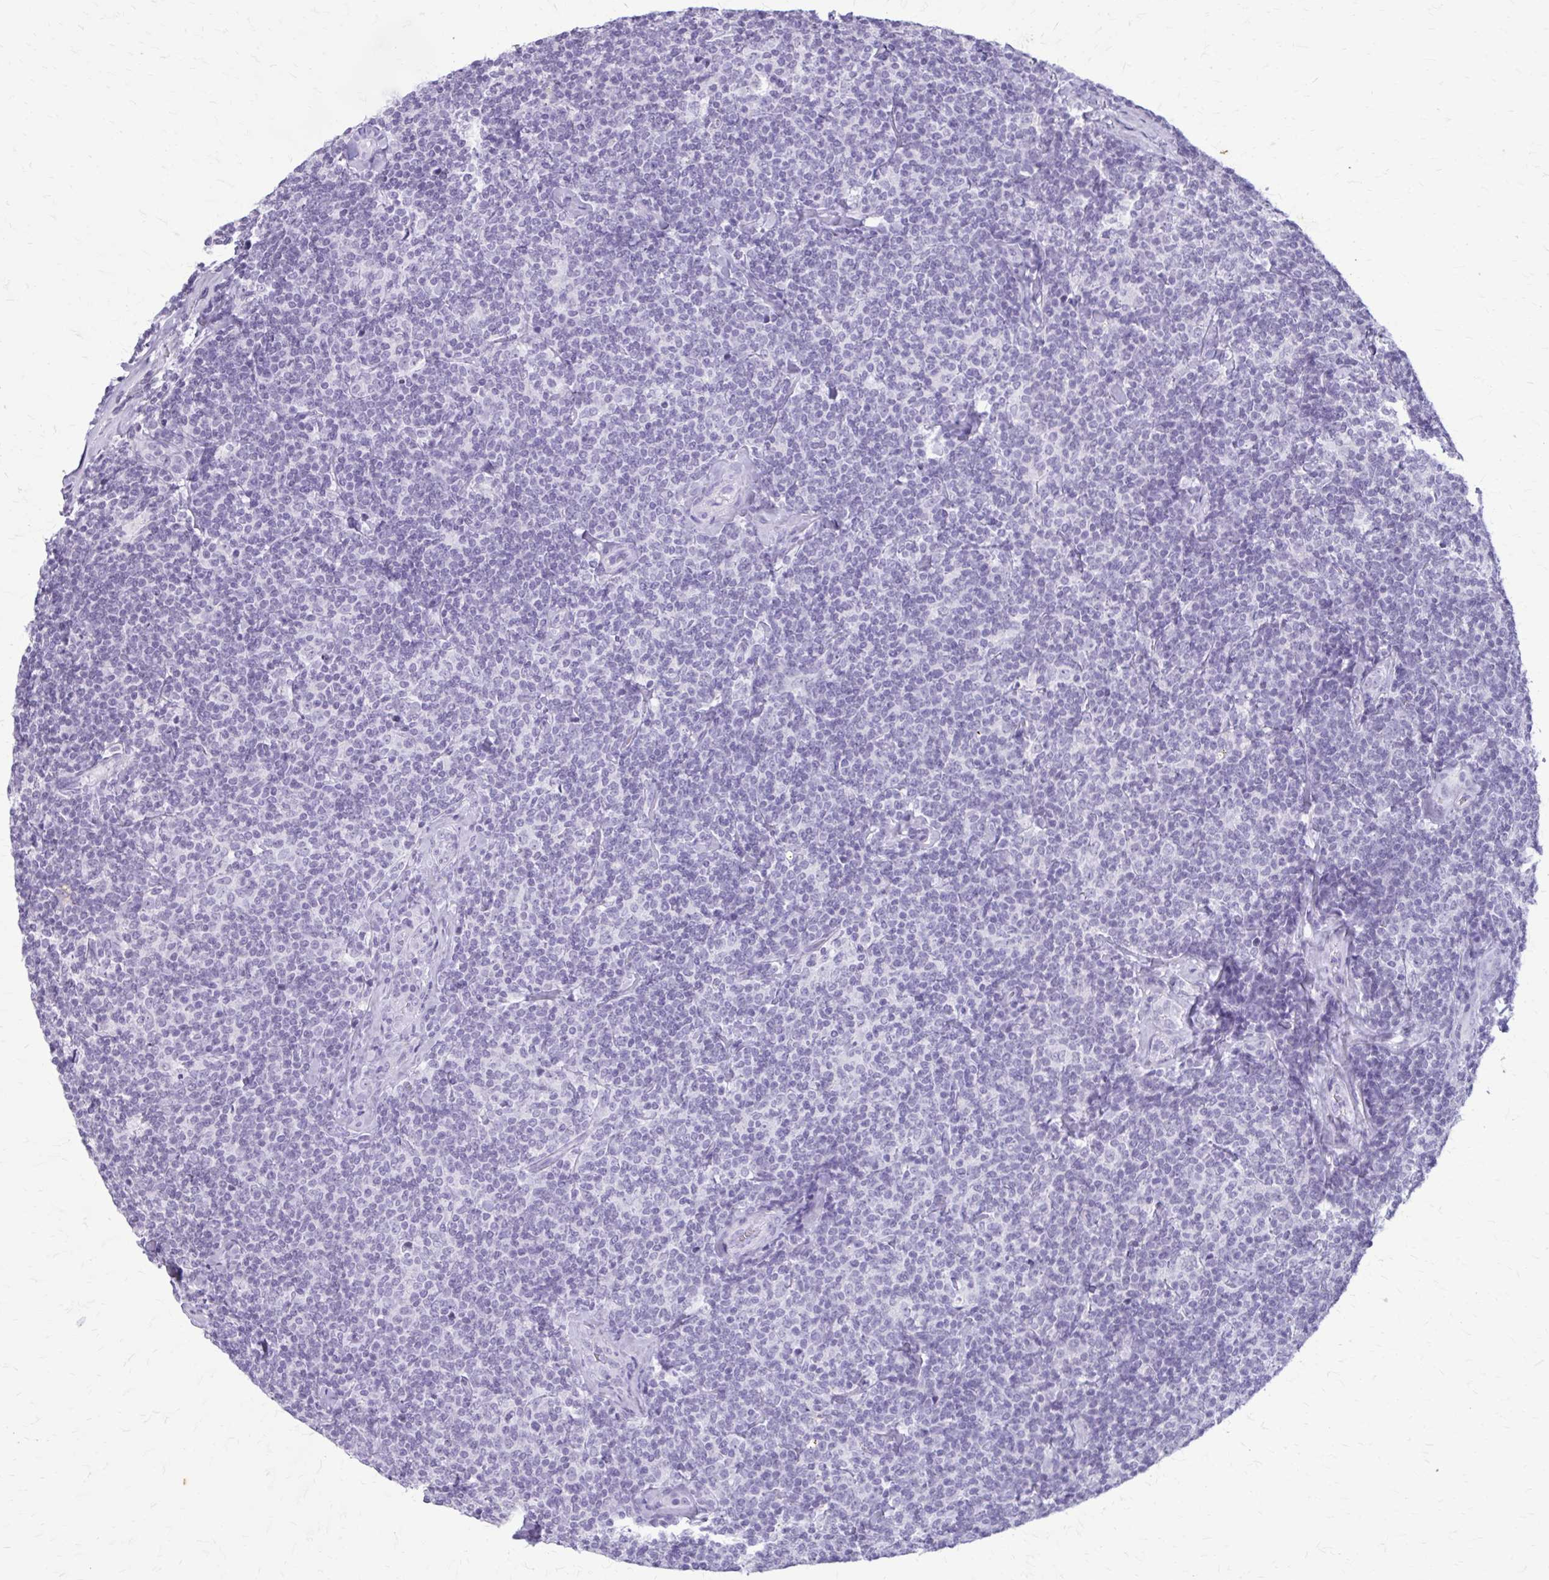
{"staining": {"intensity": "negative", "quantity": "none", "location": "none"}, "tissue": "lymphoma", "cell_type": "Tumor cells", "image_type": "cancer", "snomed": [{"axis": "morphology", "description": "Malignant lymphoma, non-Hodgkin's type, Low grade"}, {"axis": "topography", "description": "Lymph node"}], "caption": "High magnification brightfield microscopy of lymphoma stained with DAB (3,3'-diaminobenzidine) (brown) and counterstained with hematoxylin (blue): tumor cells show no significant expression.", "gene": "KRT5", "patient": {"sex": "female", "age": 56}}